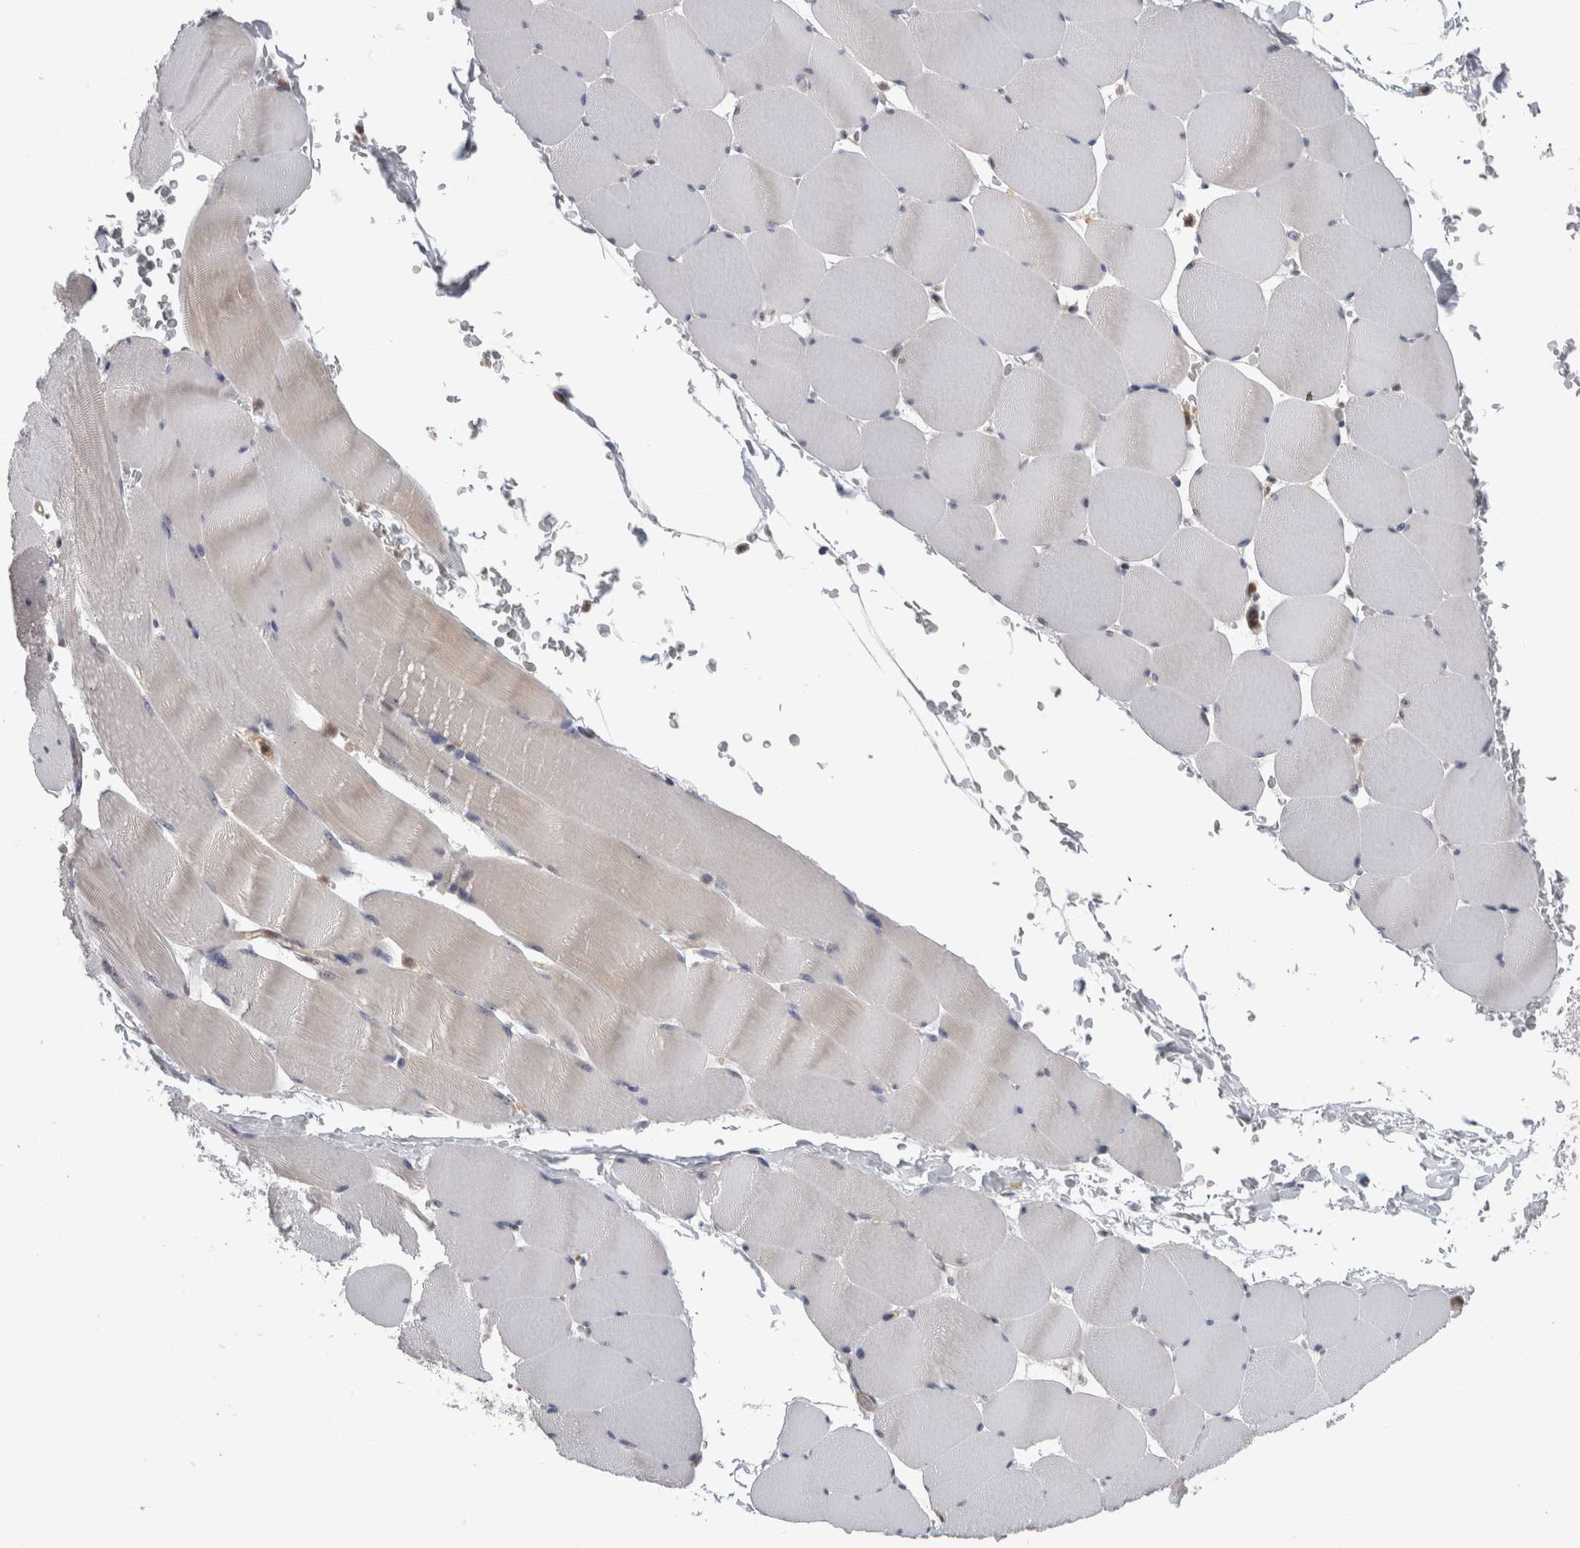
{"staining": {"intensity": "moderate", "quantity": "<25%", "location": "cytoplasmic/membranous"}, "tissue": "skeletal muscle", "cell_type": "Myocytes", "image_type": "normal", "snomed": [{"axis": "morphology", "description": "Normal tissue, NOS"}, {"axis": "topography", "description": "Skeletal muscle"}], "caption": "A low amount of moderate cytoplasmic/membranous positivity is identified in about <25% of myocytes in benign skeletal muscle. Using DAB (brown) and hematoxylin (blue) stains, captured at high magnification using brightfield microscopy.", "gene": "TDRD7", "patient": {"sex": "male", "age": 62}}